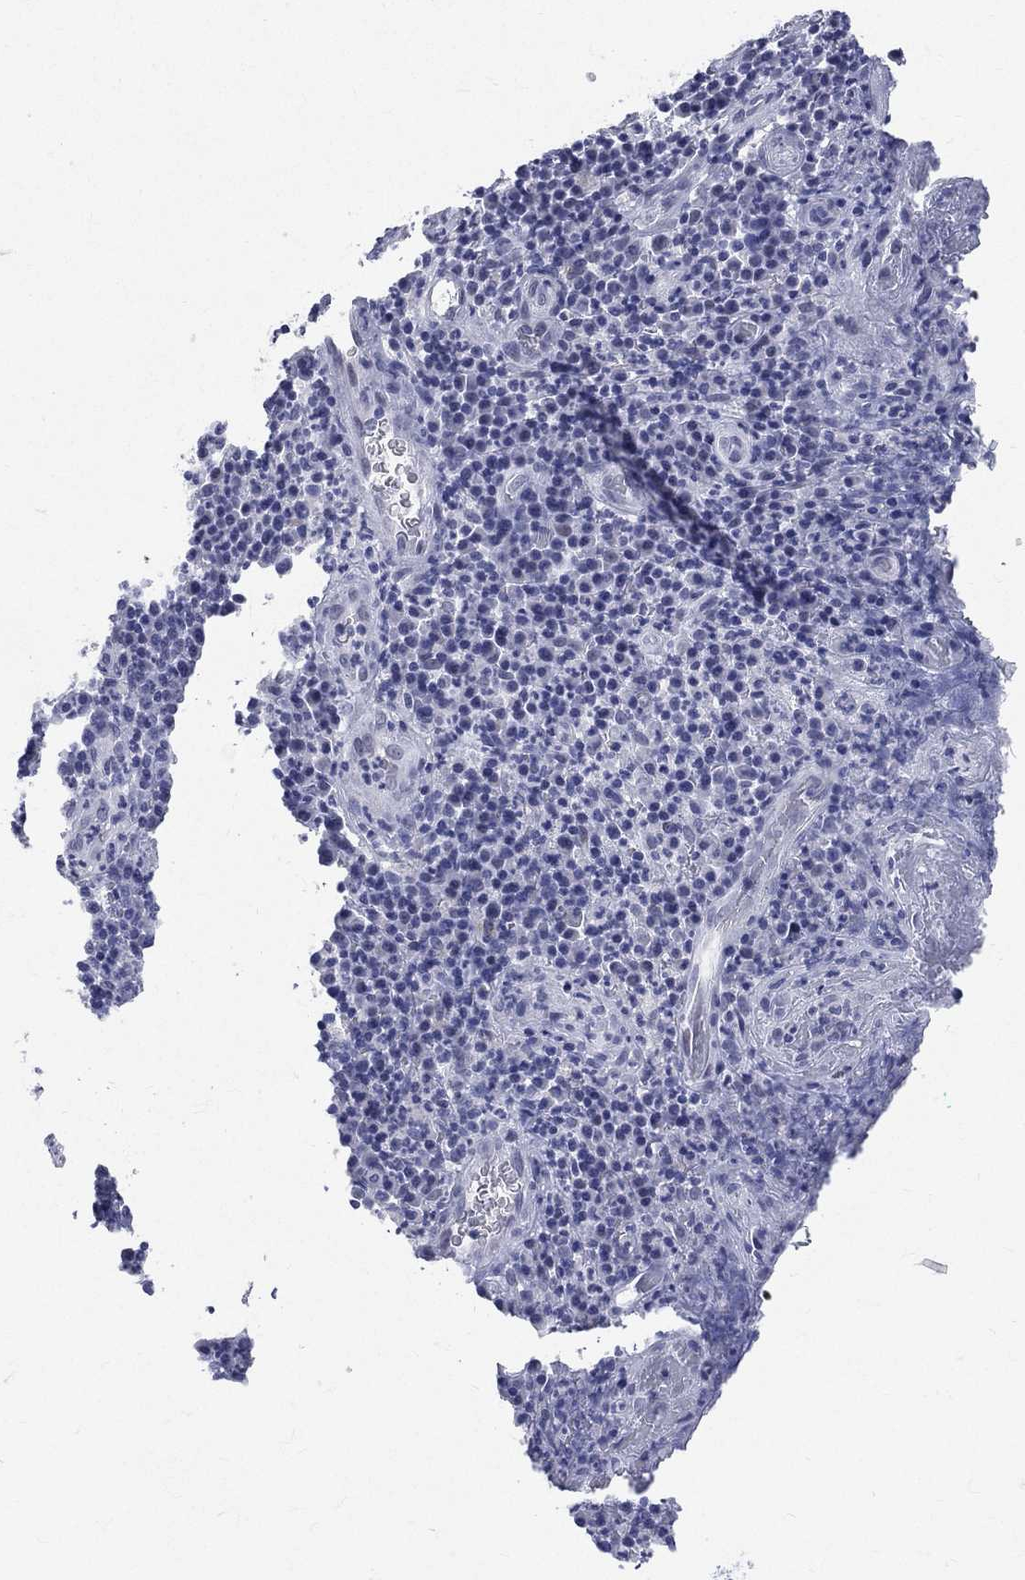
{"staining": {"intensity": "negative", "quantity": "none", "location": "none"}, "tissue": "skin cancer", "cell_type": "Tumor cells", "image_type": "cancer", "snomed": [{"axis": "morphology", "description": "Squamous cell carcinoma, NOS"}, {"axis": "topography", "description": "Skin"}, {"axis": "topography", "description": "Anal"}], "caption": "High power microscopy micrograph of an IHC photomicrograph of skin cancer (squamous cell carcinoma), revealing no significant positivity in tumor cells.", "gene": "MLLT10", "patient": {"sex": "female", "age": 51}}